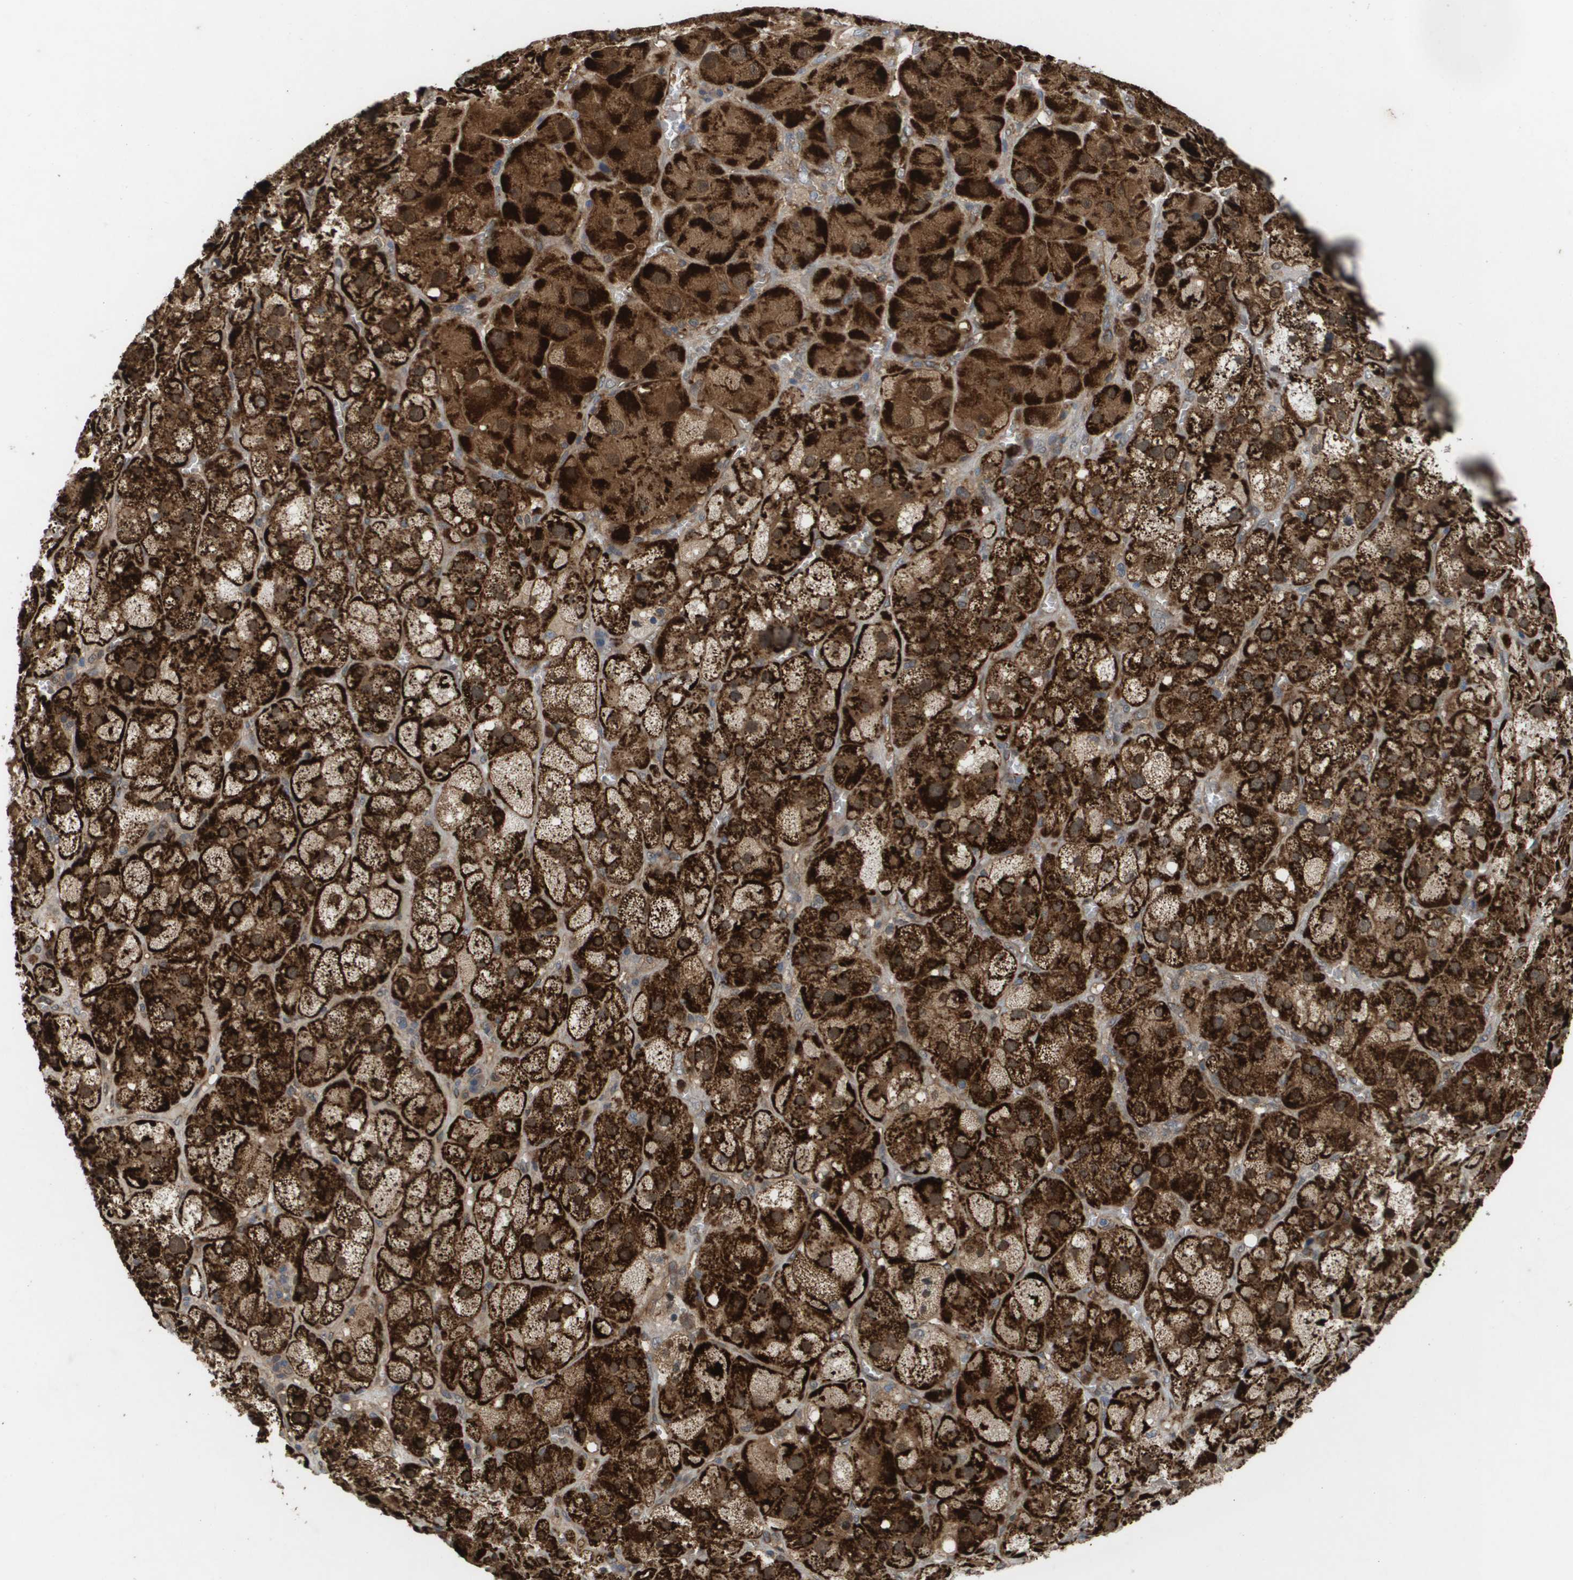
{"staining": {"intensity": "strong", "quantity": ">75%", "location": "cytoplasmic/membranous"}, "tissue": "adrenal gland", "cell_type": "Glandular cells", "image_type": "normal", "snomed": [{"axis": "morphology", "description": "Normal tissue, NOS"}, {"axis": "topography", "description": "Adrenal gland"}], "caption": "Immunohistochemical staining of benign adrenal gland shows >75% levels of strong cytoplasmic/membranous protein positivity in approximately >75% of glandular cells. (DAB = brown stain, brightfield microscopy at high magnification).", "gene": "PALD1", "patient": {"sex": "female", "age": 47}}